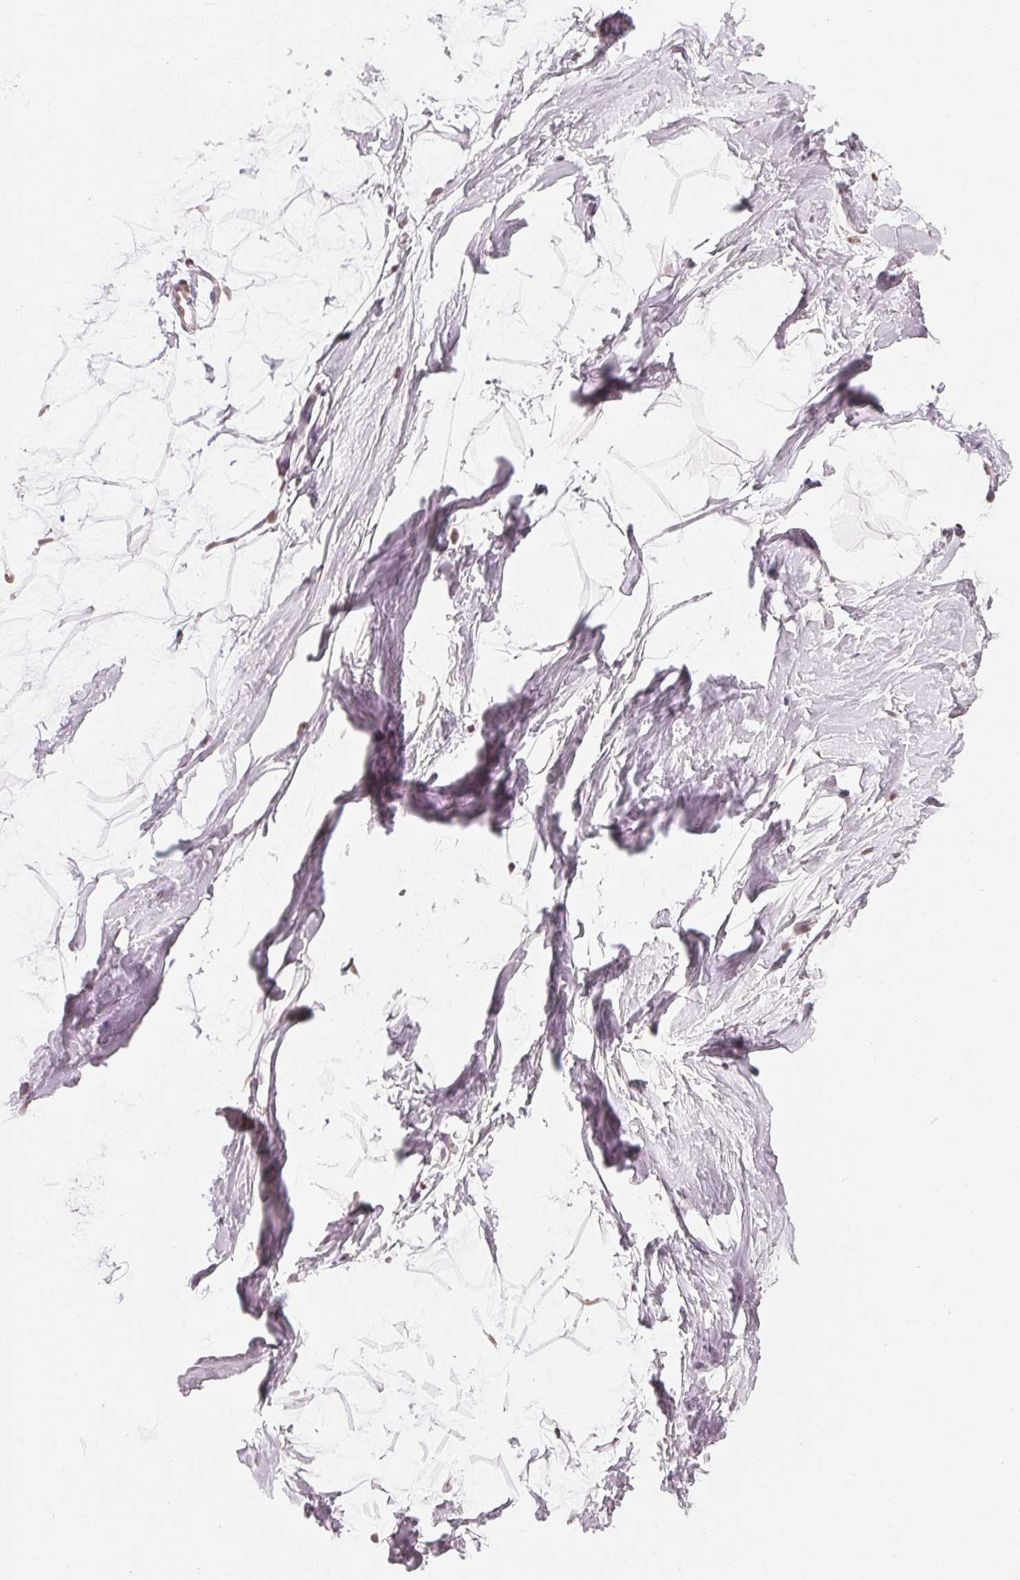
{"staining": {"intensity": "weak", "quantity": "<25%", "location": "nuclear"}, "tissue": "breast", "cell_type": "Adipocytes", "image_type": "normal", "snomed": [{"axis": "morphology", "description": "Normal tissue, NOS"}, {"axis": "topography", "description": "Breast"}], "caption": "High power microscopy micrograph of an immunohistochemistry (IHC) micrograph of unremarkable breast, revealing no significant expression in adipocytes.", "gene": "DNAJC6", "patient": {"sex": "female", "age": 32}}